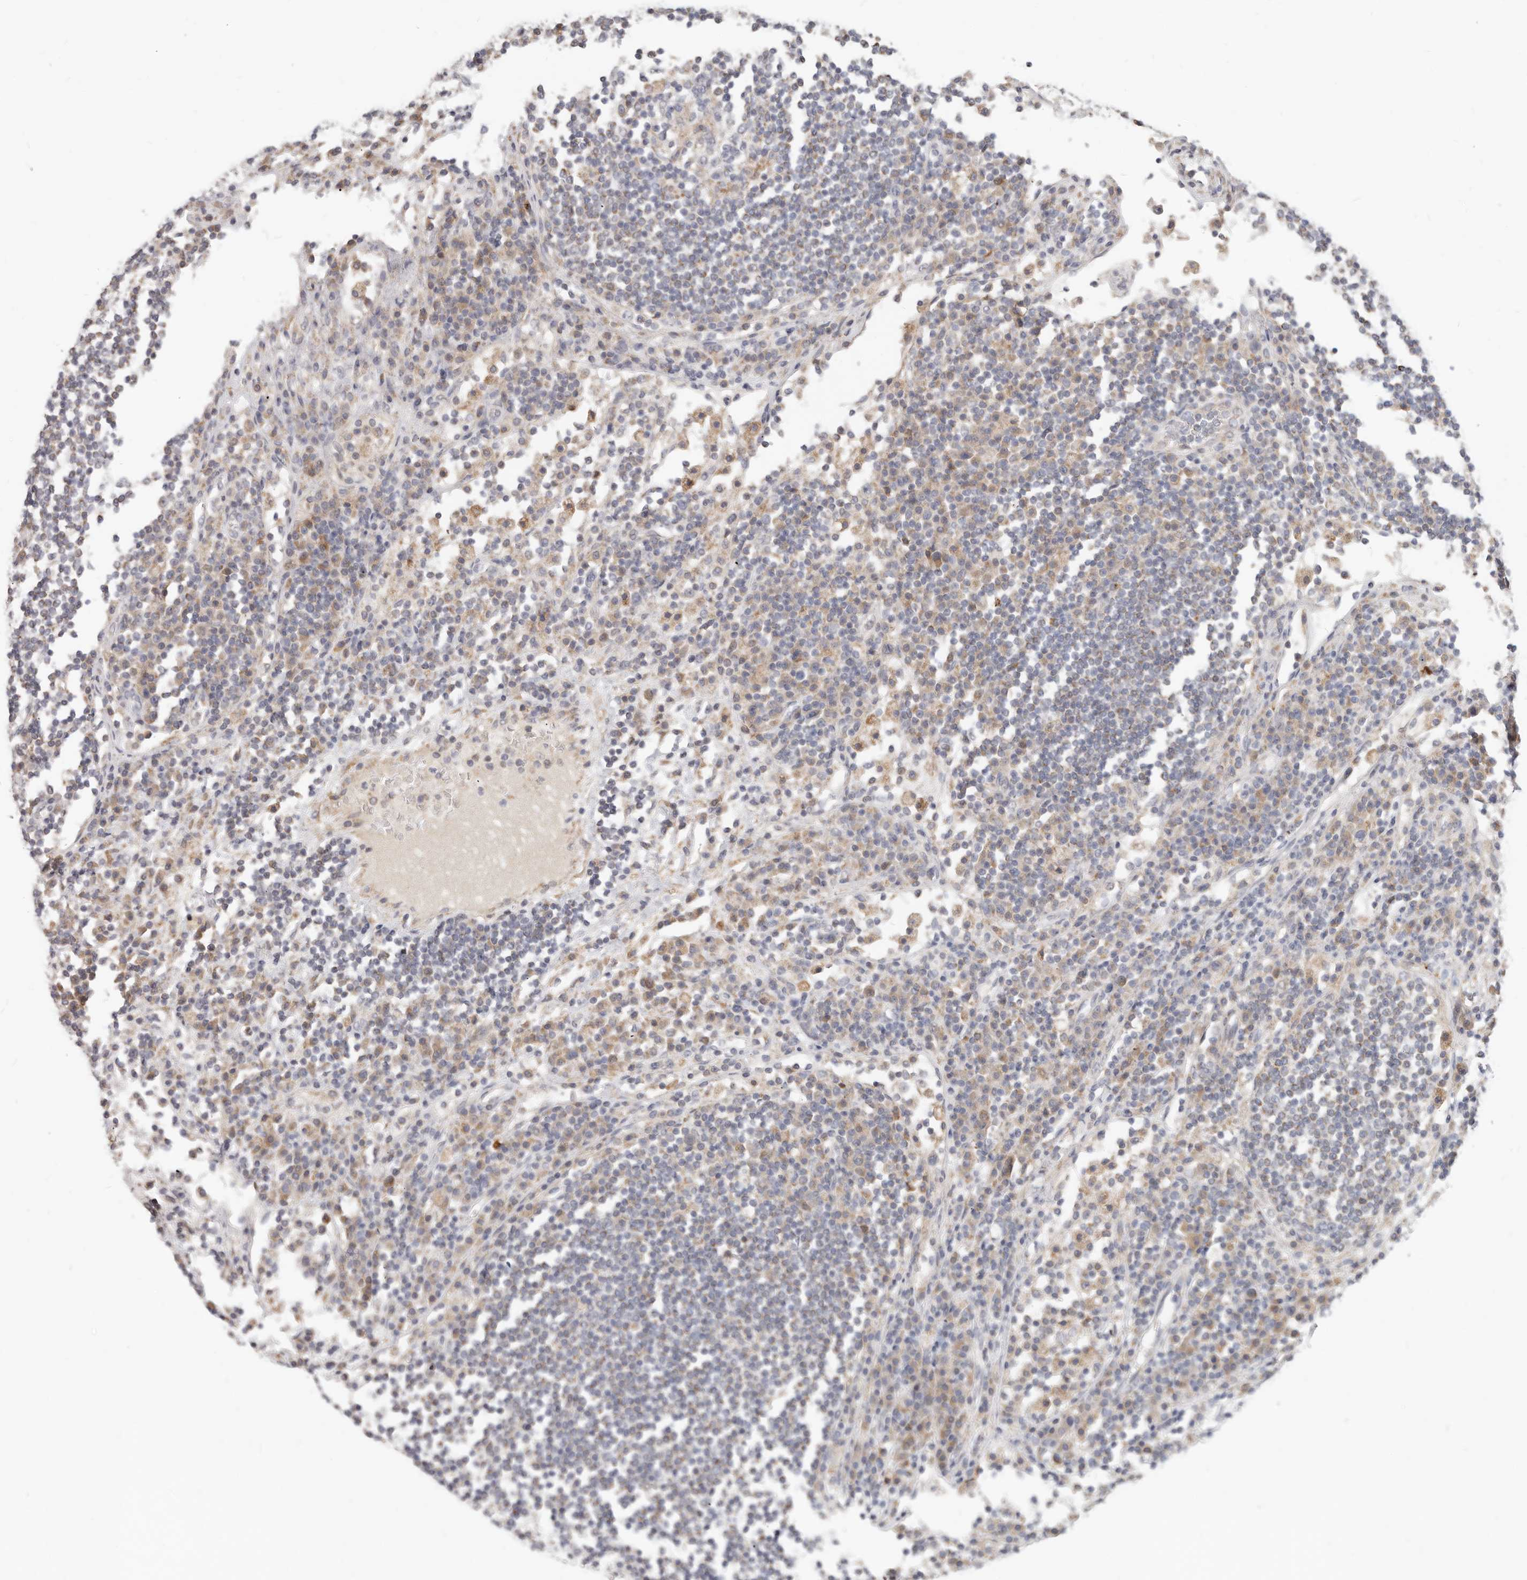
{"staining": {"intensity": "negative", "quantity": "none", "location": "none"}, "tissue": "lymph node", "cell_type": "Germinal center cells", "image_type": "normal", "snomed": [{"axis": "morphology", "description": "Normal tissue, NOS"}, {"axis": "topography", "description": "Lymph node"}], "caption": "This is an immunohistochemistry photomicrograph of benign human lymph node. There is no expression in germinal center cells.", "gene": "TFB2M", "patient": {"sex": "female", "age": 53}}